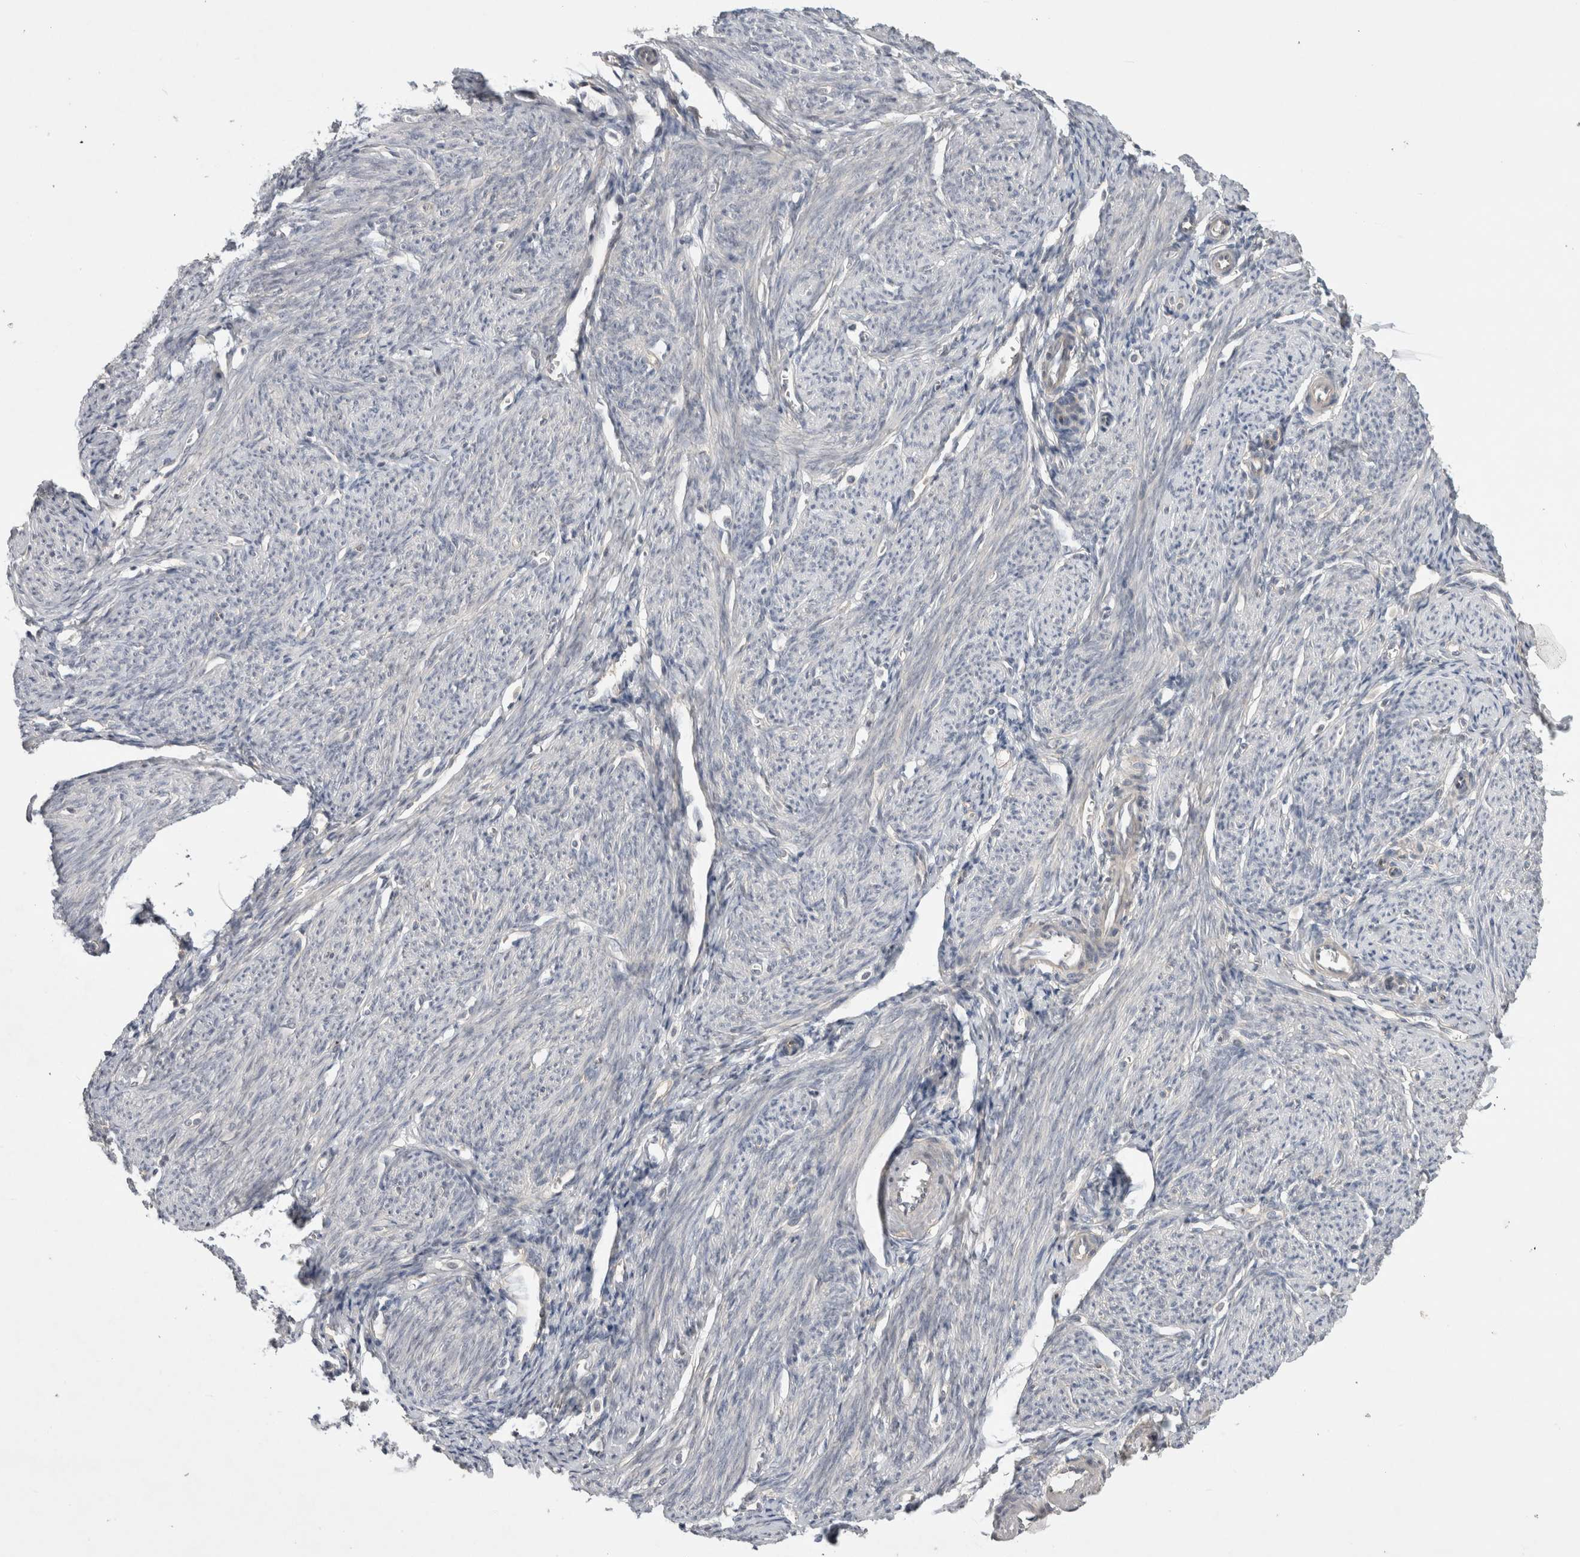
{"staining": {"intensity": "negative", "quantity": "none", "location": "none"}, "tissue": "endometrium", "cell_type": "Cells in endometrial stroma", "image_type": "normal", "snomed": [{"axis": "morphology", "description": "Normal tissue, NOS"}, {"axis": "morphology", "description": "Adenocarcinoma, NOS"}, {"axis": "topography", "description": "Endometrium"}], "caption": "IHC of normal endometrium shows no positivity in cells in endometrial stroma.", "gene": "CERS3", "patient": {"sex": "female", "age": 57}}